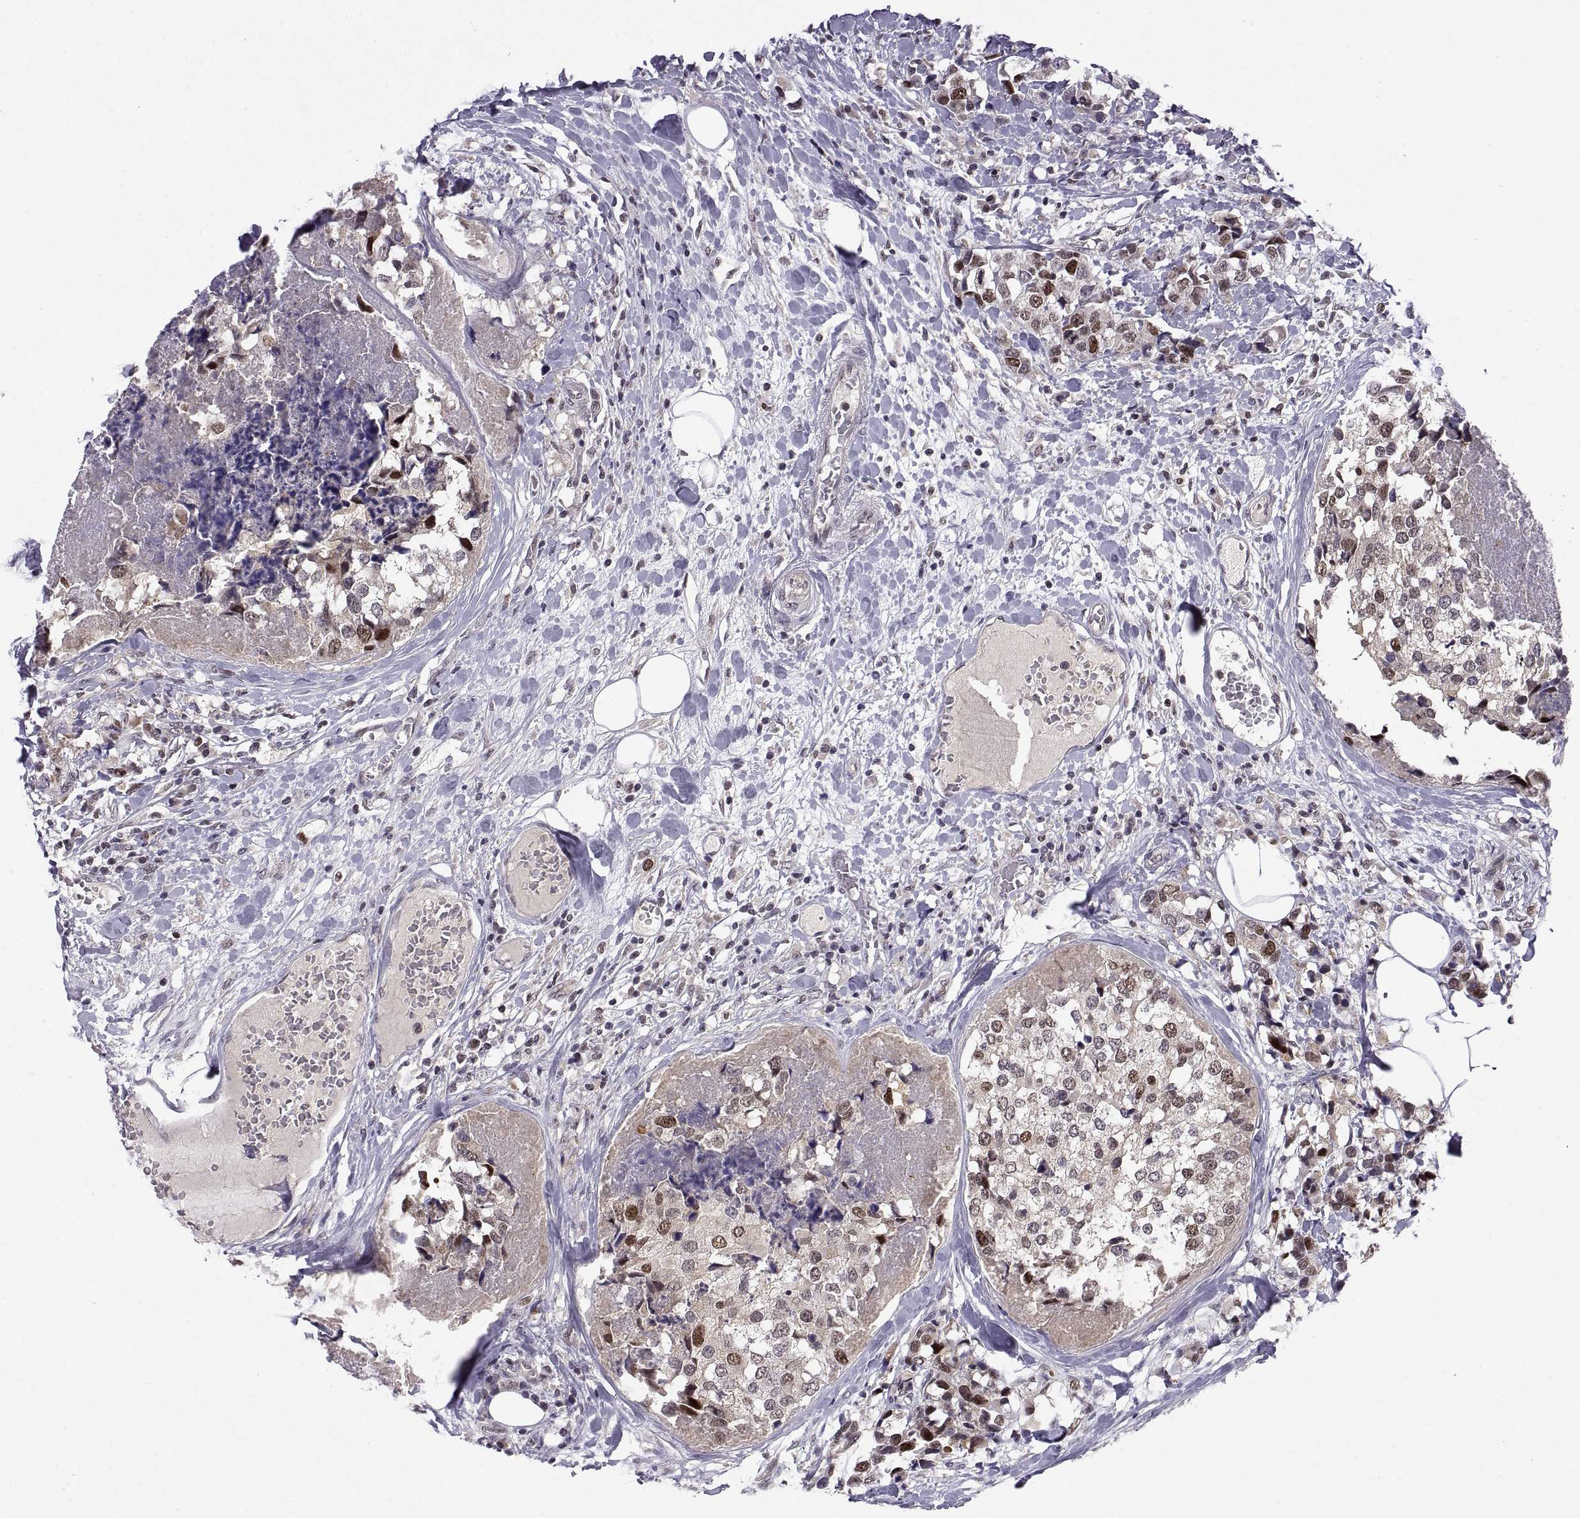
{"staining": {"intensity": "strong", "quantity": "<25%", "location": "nuclear"}, "tissue": "breast cancer", "cell_type": "Tumor cells", "image_type": "cancer", "snomed": [{"axis": "morphology", "description": "Lobular carcinoma"}, {"axis": "topography", "description": "Breast"}], "caption": "Breast cancer stained with DAB (3,3'-diaminobenzidine) IHC reveals medium levels of strong nuclear positivity in about <25% of tumor cells.", "gene": "CHFR", "patient": {"sex": "female", "age": 59}}